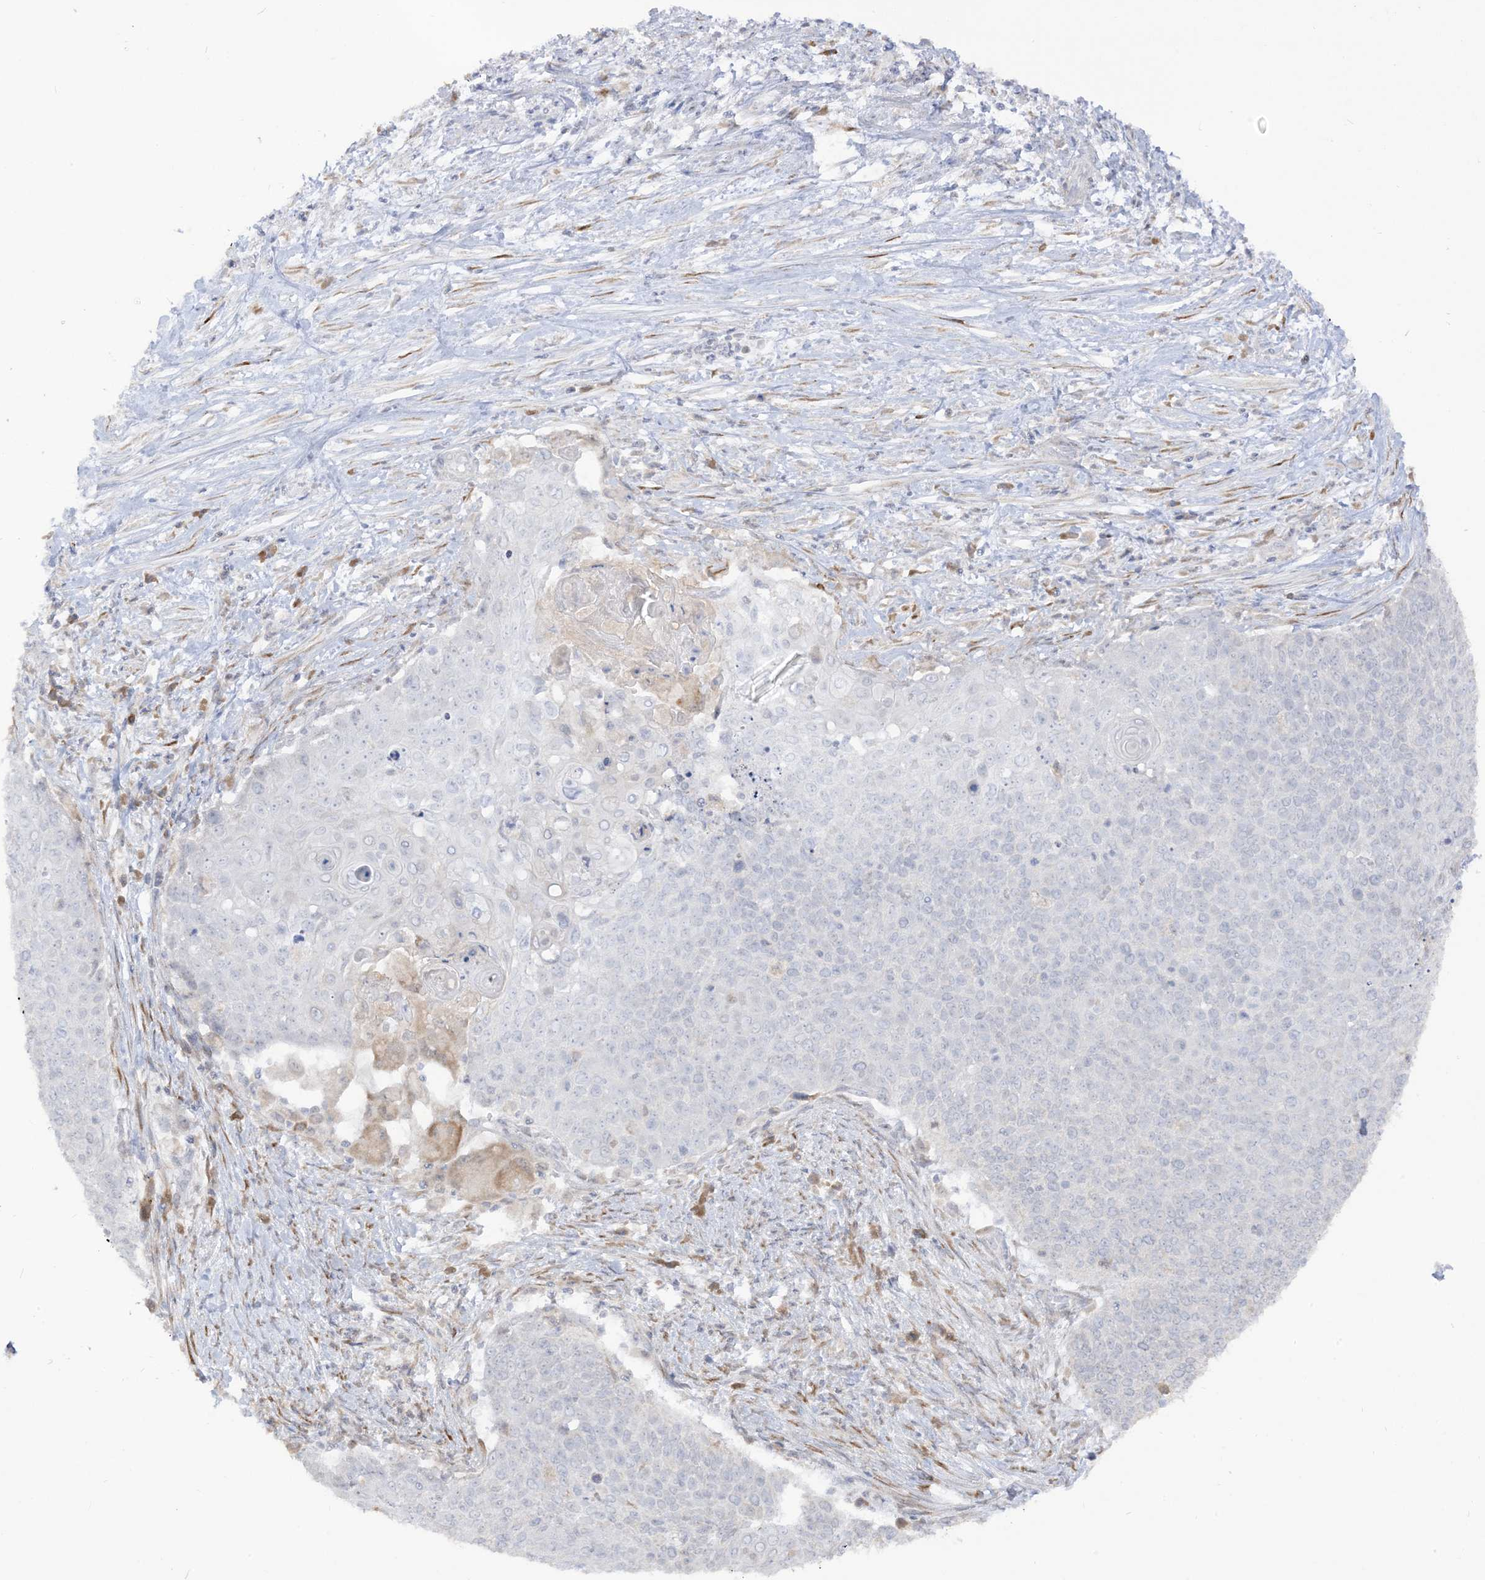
{"staining": {"intensity": "negative", "quantity": "none", "location": "none"}, "tissue": "cervical cancer", "cell_type": "Tumor cells", "image_type": "cancer", "snomed": [{"axis": "morphology", "description": "Squamous cell carcinoma, NOS"}, {"axis": "topography", "description": "Cervix"}], "caption": "Immunohistochemical staining of human cervical cancer shows no significant positivity in tumor cells.", "gene": "LOXL3", "patient": {"sex": "female", "age": 39}}